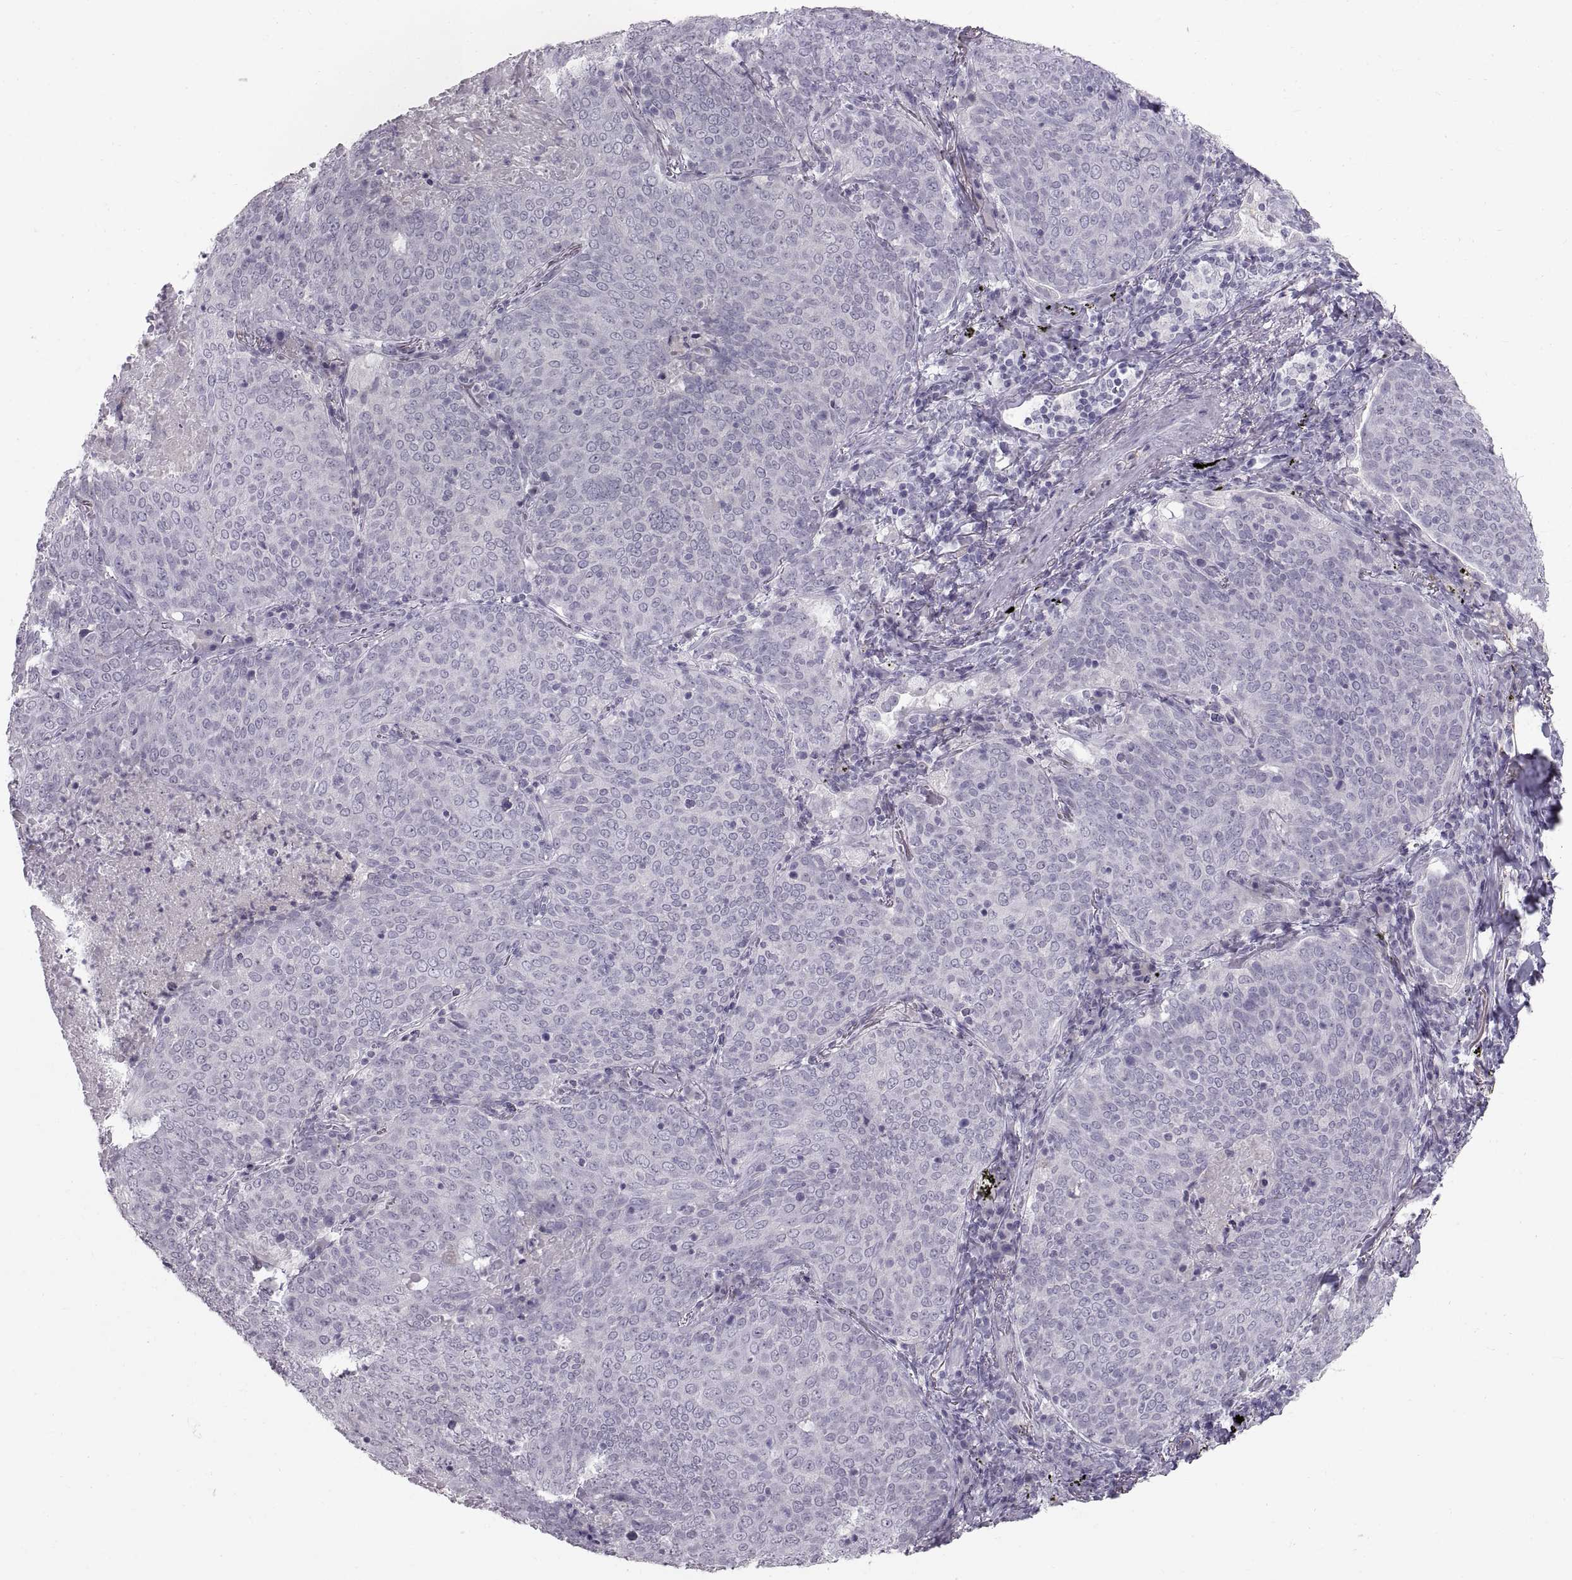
{"staining": {"intensity": "negative", "quantity": "none", "location": "none"}, "tissue": "lung cancer", "cell_type": "Tumor cells", "image_type": "cancer", "snomed": [{"axis": "morphology", "description": "Squamous cell carcinoma, NOS"}, {"axis": "topography", "description": "Lung"}], "caption": "There is no significant positivity in tumor cells of lung cancer.", "gene": "SPACDR", "patient": {"sex": "male", "age": 82}}